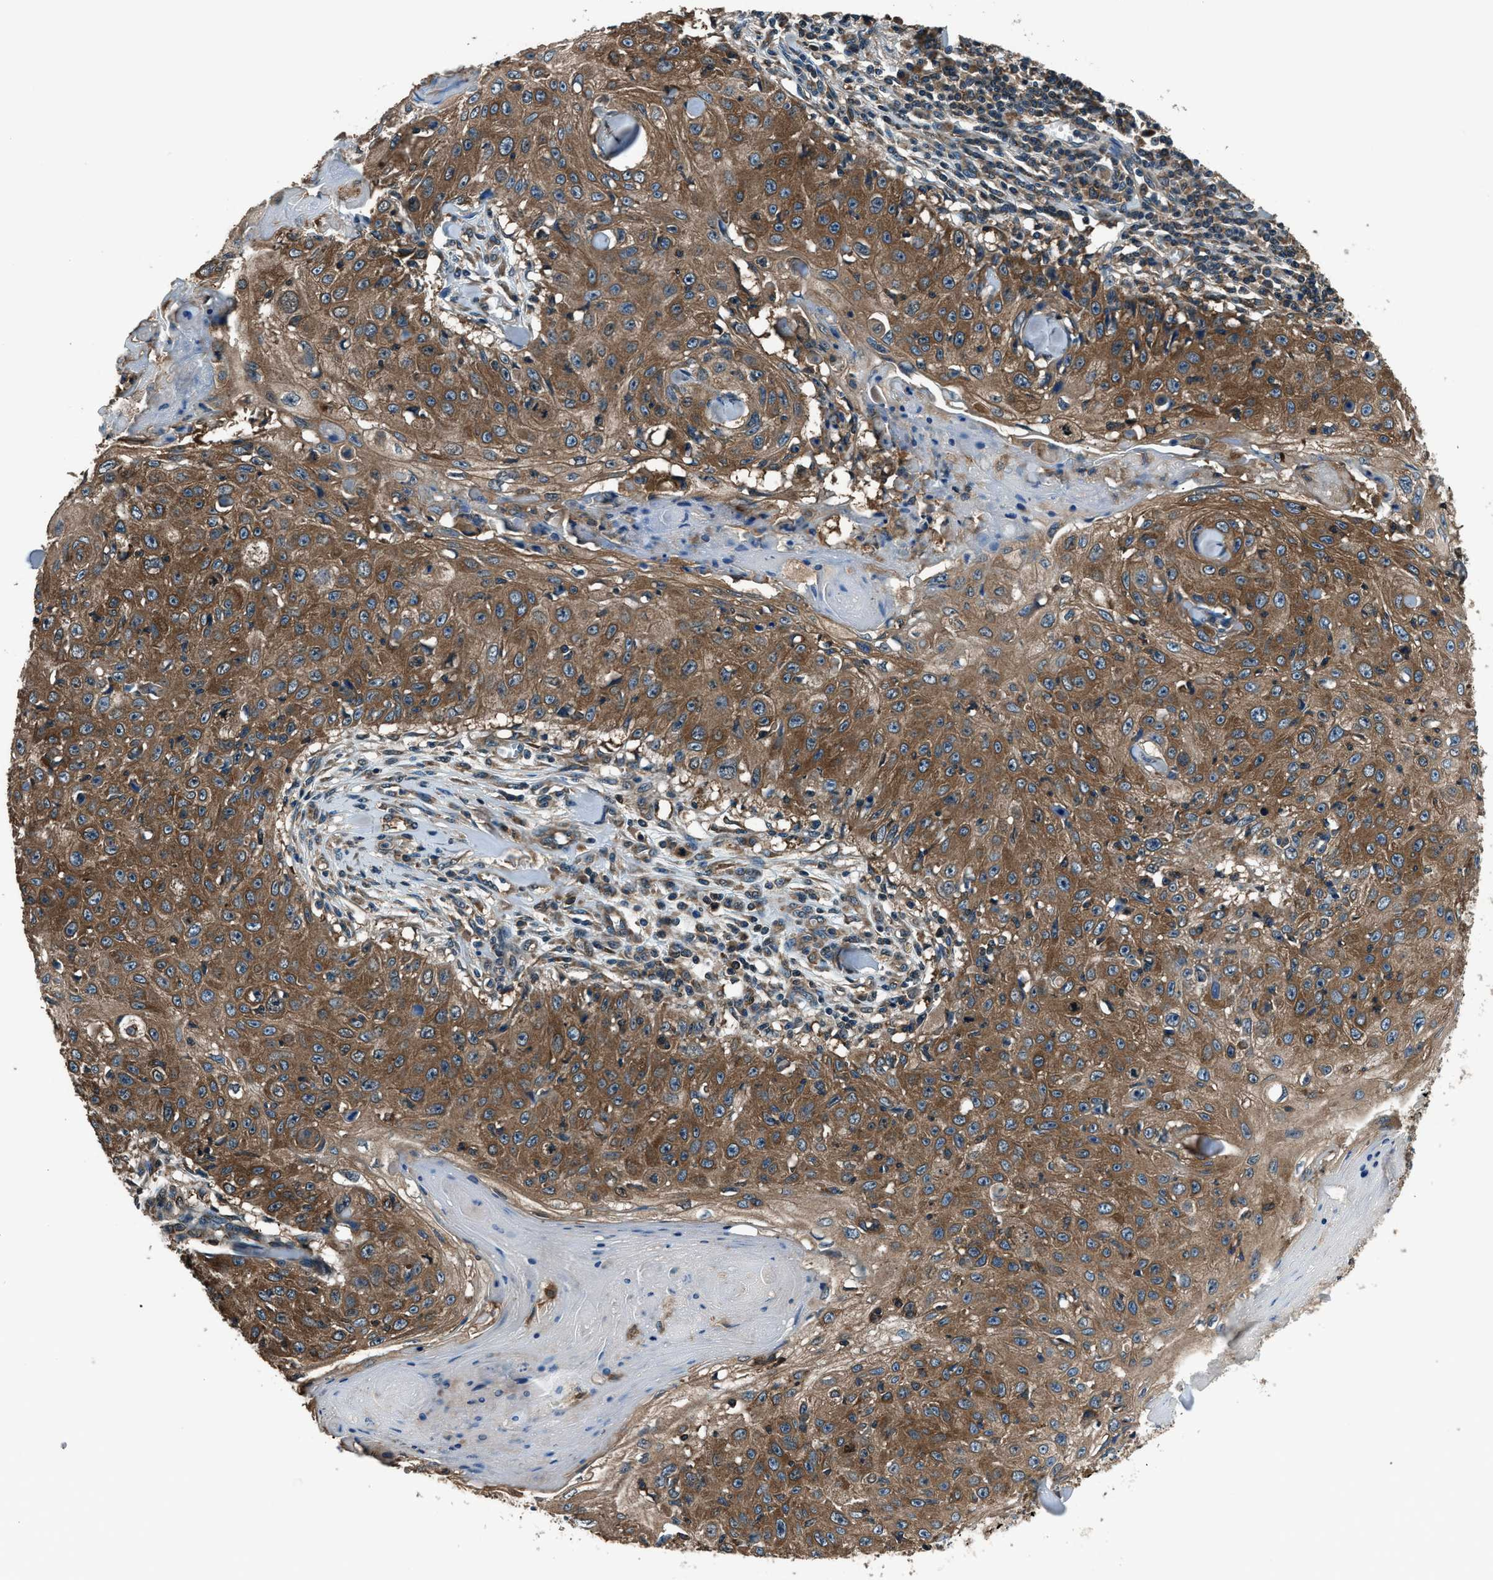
{"staining": {"intensity": "moderate", "quantity": ">75%", "location": "cytoplasmic/membranous"}, "tissue": "skin cancer", "cell_type": "Tumor cells", "image_type": "cancer", "snomed": [{"axis": "morphology", "description": "Squamous cell carcinoma, NOS"}, {"axis": "topography", "description": "Skin"}], "caption": "There is medium levels of moderate cytoplasmic/membranous positivity in tumor cells of squamous cell carcinoma (skin), as demonstrated by immunohistochemical staining (brown color).", "gene": "ARFGAP2", "patient": {"sex": "male", "age": 86}}